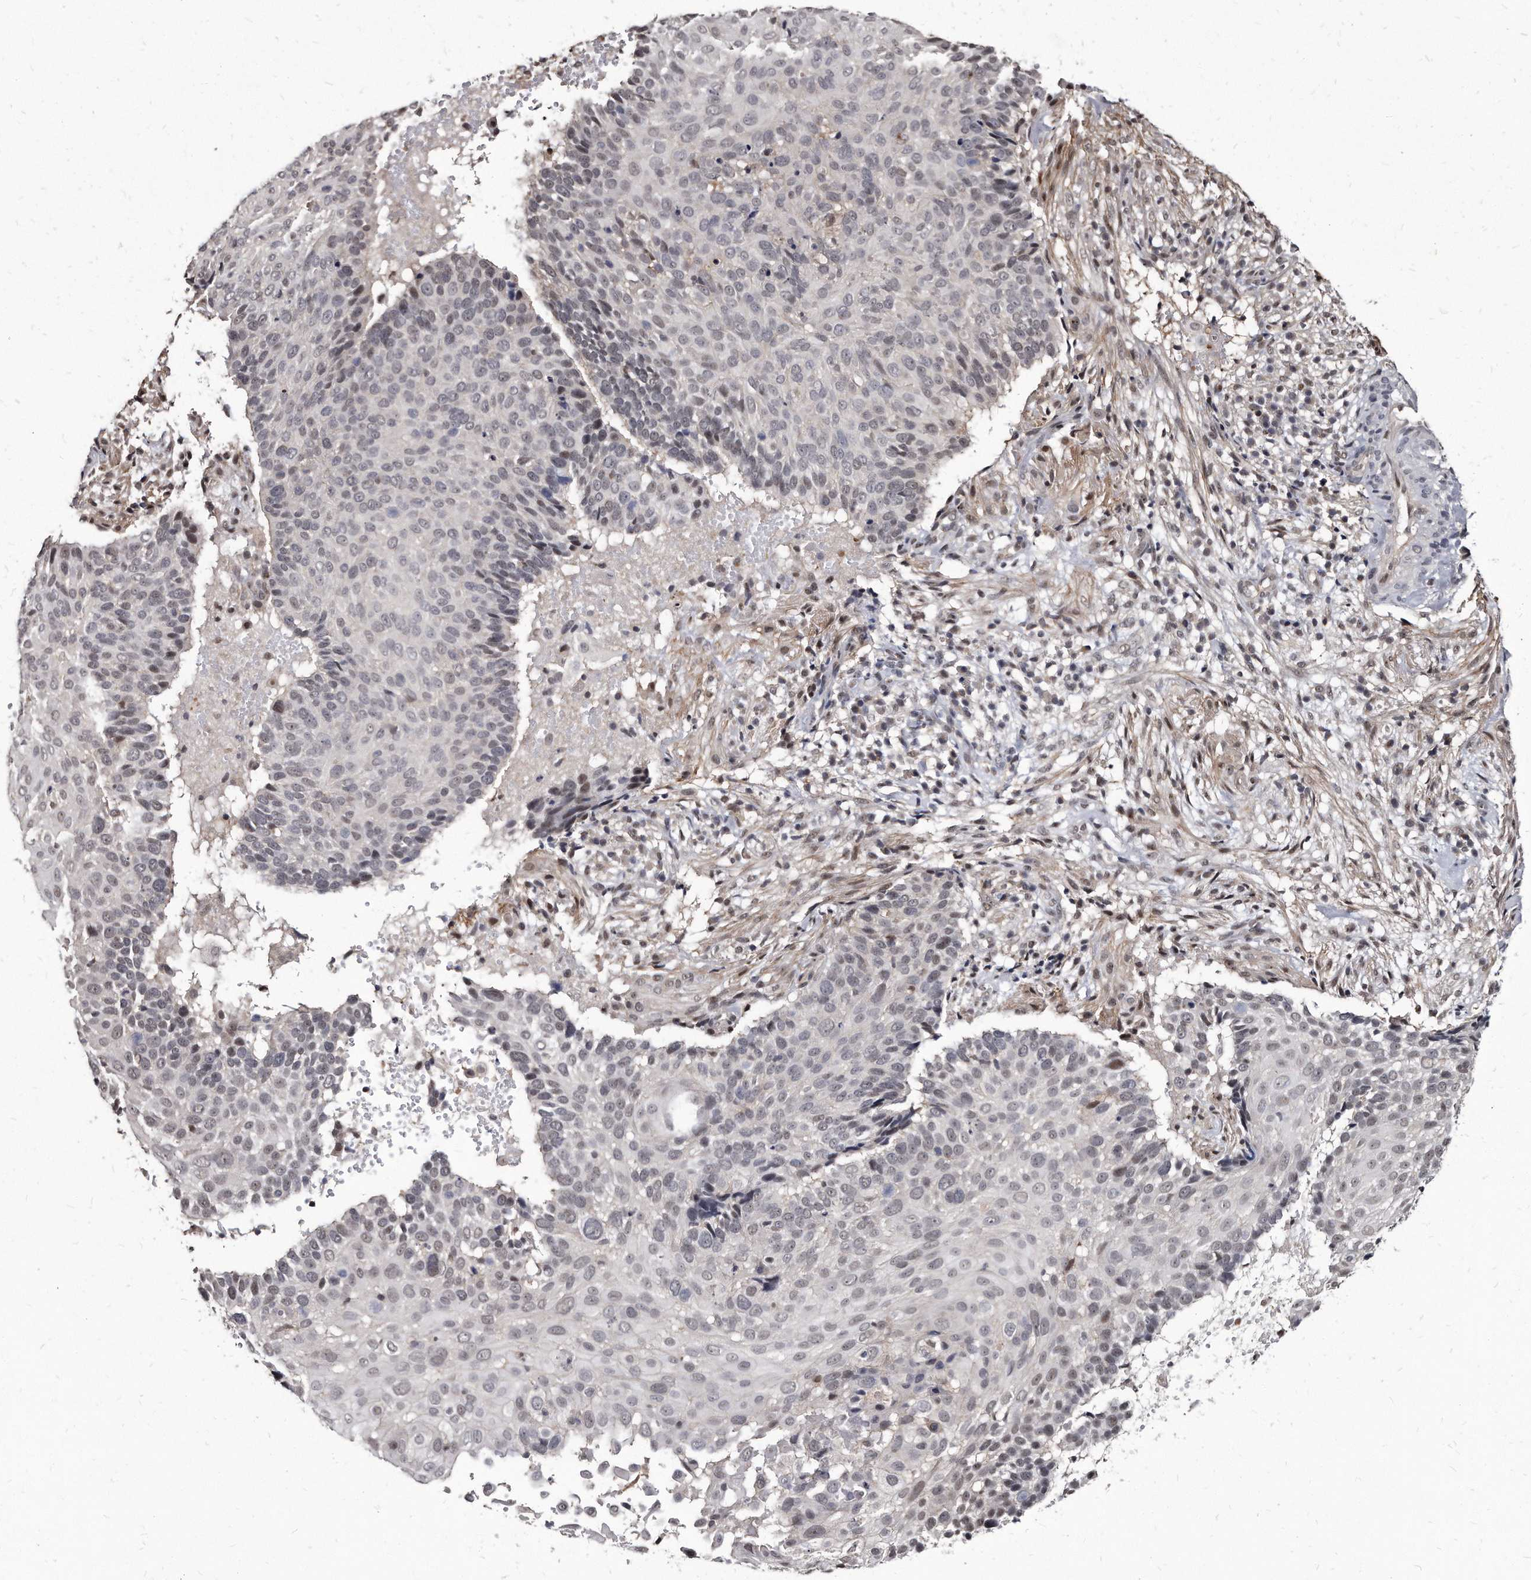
{"staining": {"intensity": "negative", "quantity": "none", "location": "none"}, "tissue": "cervical cancer", "cell_type": "Tumor cells", "image_type": "cancer", "snomed": [{"axis": "morphology", "description": "Squamous cell carcinoma, NOS"}, {"axis": "topography", "description": "Cervix"}], "caption": "The micrograph exhibits no significant expression in tumor cells of squamous cell carcinoma (cervical).", "gene": "KLHDC3", "patient": {"sex": "female", "age": 74}}